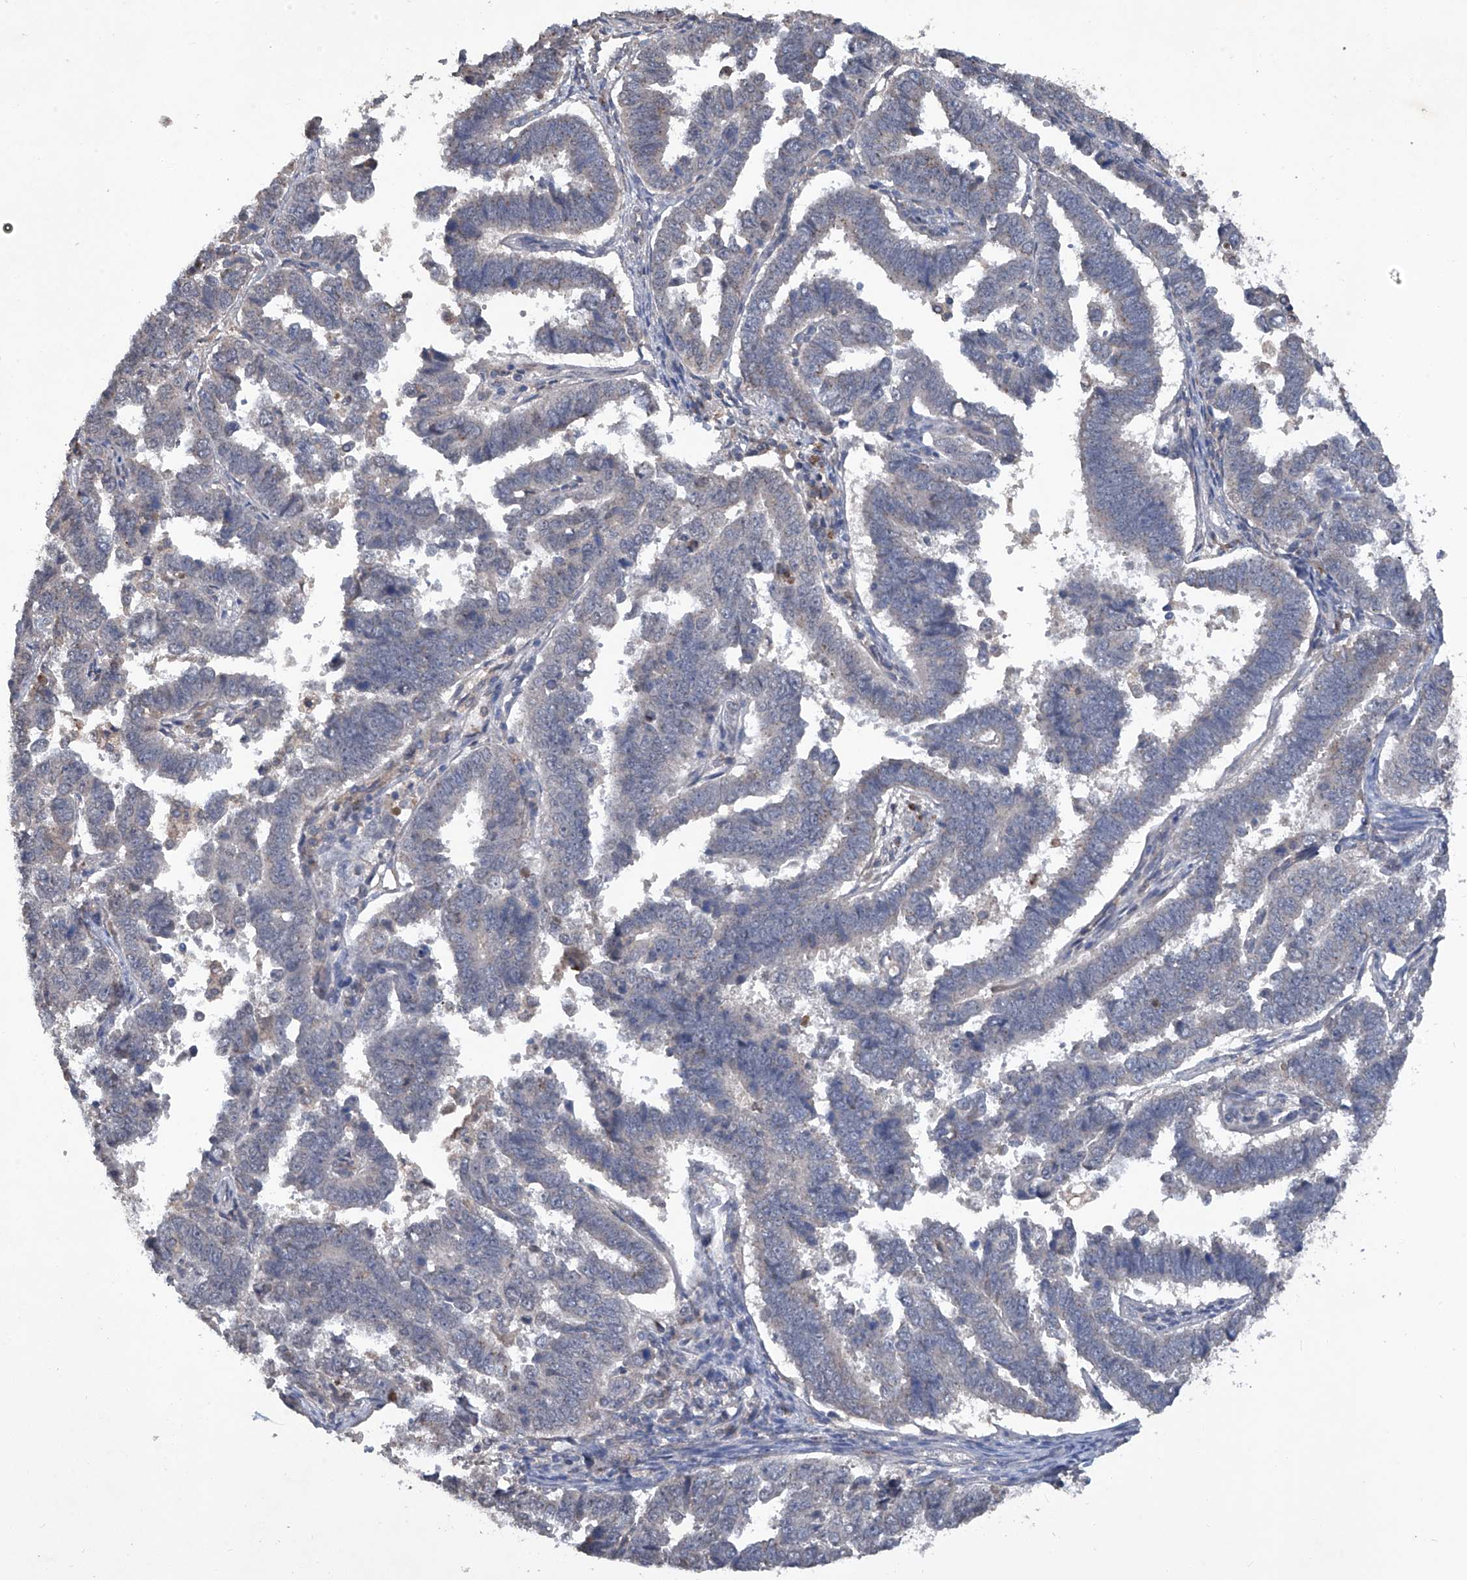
{"staining": {"intensity": "negative", "quantity": "none", "location": "none"}, "tissue": "endometrial cancer", "cell_type": "Tumor cells", "image_type": "cancer", "snomed": [{"axis": "morphology", "description": "Adenocarcinoma, NOS"}, {"axis": "topography", "description": "Endometrium"}], "caption": "The histopathology image demonstrates no significant expression in tumor cells of adenocarcinoma (endometrial).", "gene": "PCSK5", "patient": {"sex": "female", "age": 75}}